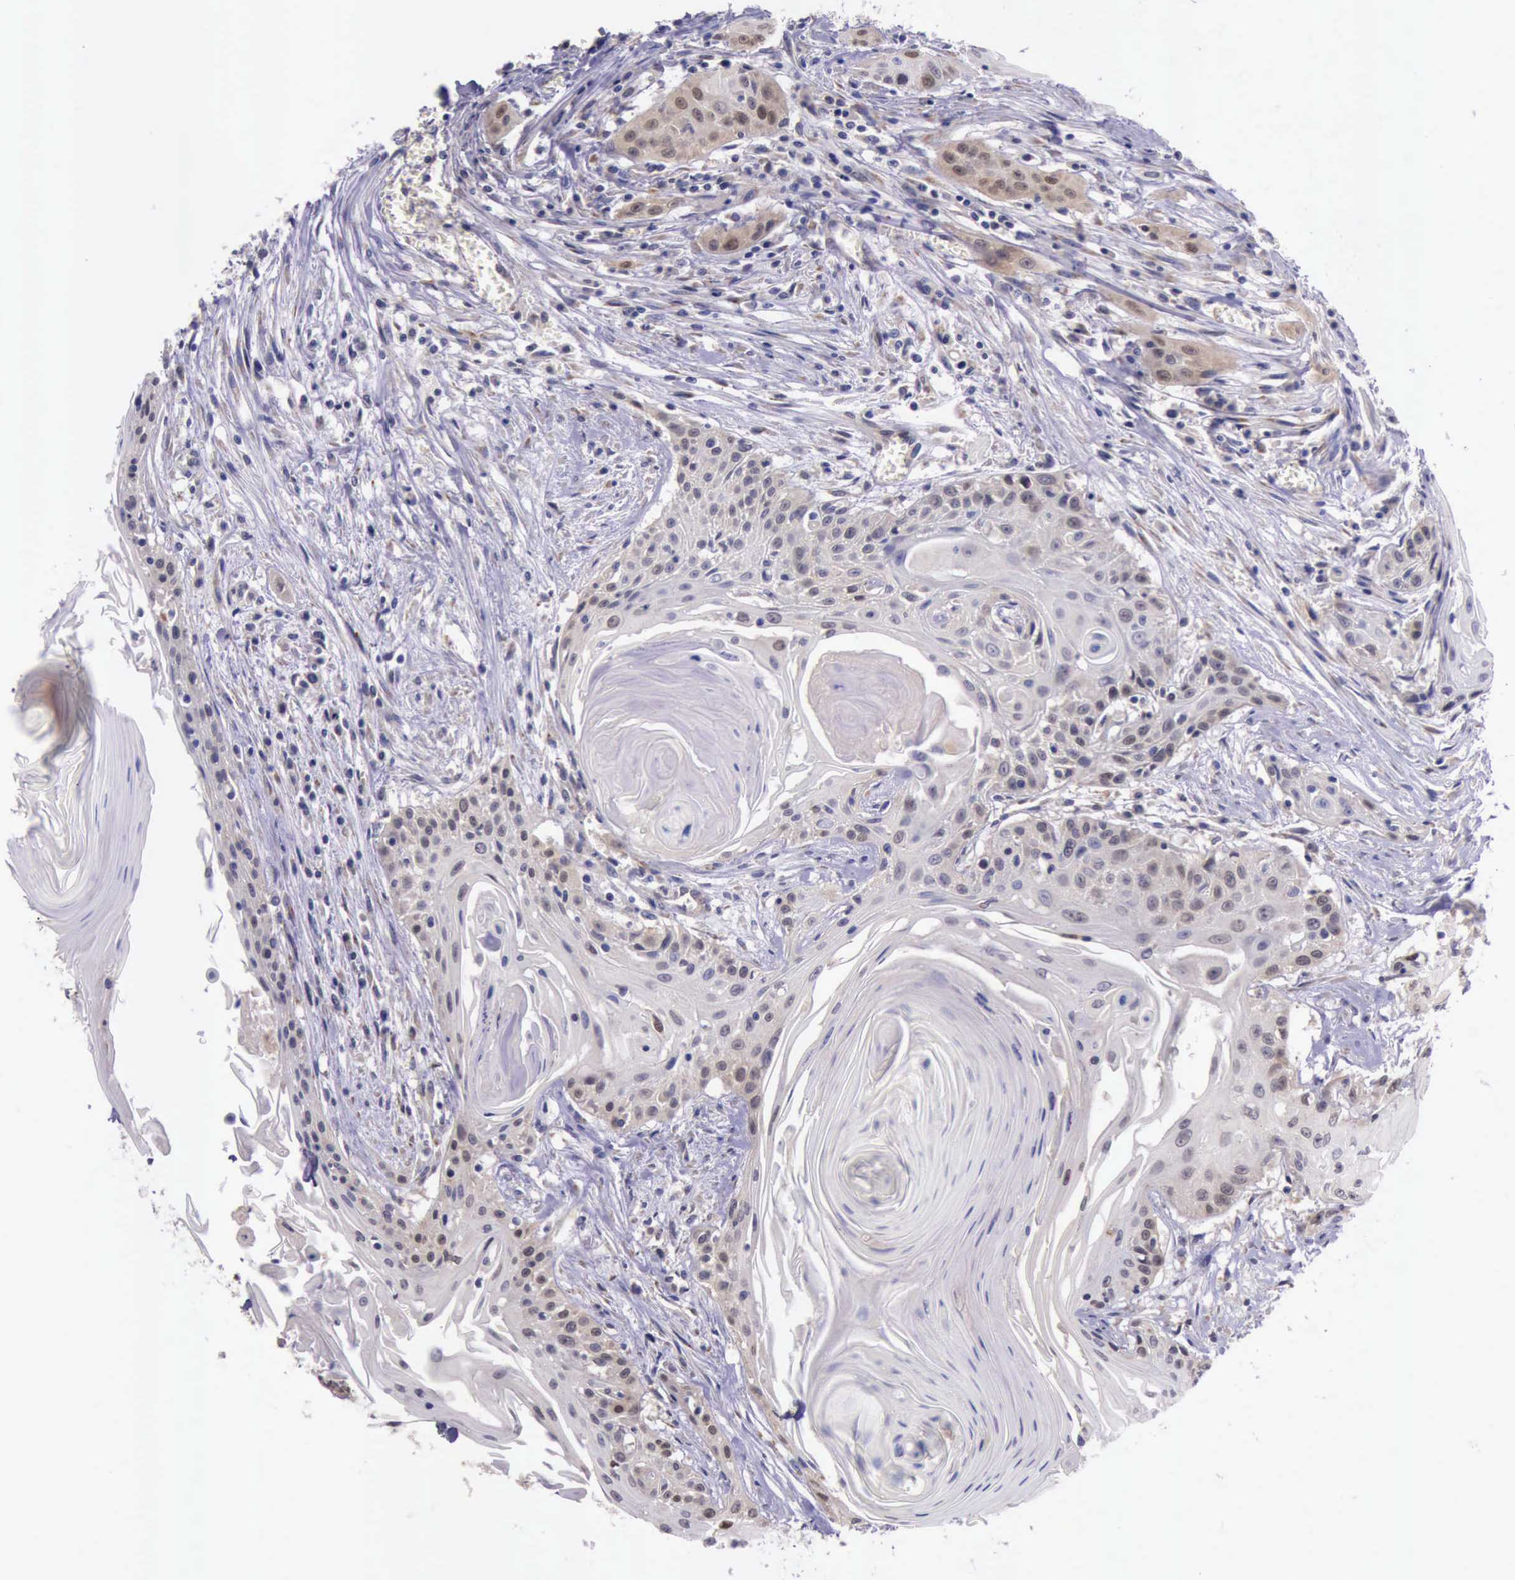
{"staining": {"intensity": "weak", "quantity": "25%-75%", "location": "cytoplasmic/membranous"}, "tissue": "head and neck cancer", "cell_type": "Tumor cells", "image_type": "cancer", "snomed": [{"axis": "morphology", "description": "Squamous cell carcinoma, NOS"}, {"axis": "morphology", "description": "Squamous cell carcinoma, metastatic, NOS"}, {"axis": "topography", "description": "Lymph node"}, {"axis": "topography", "description": "Salivary gland"}, {"axis": "topography", "description": "Head-Neck"}], "caption": "A micrograph of head and neck cancer (squamous cell carcinoma) stained for a protein displays weak cytoplasmic/membranous brown staining in tumor cells. The staining is performed using DAB brown chromogen to label protein expression. The nuclei are counter-stained blue using hematoxylin.", "gene": "PLEK2", "patient": {"sex": "female", "age": 74}}